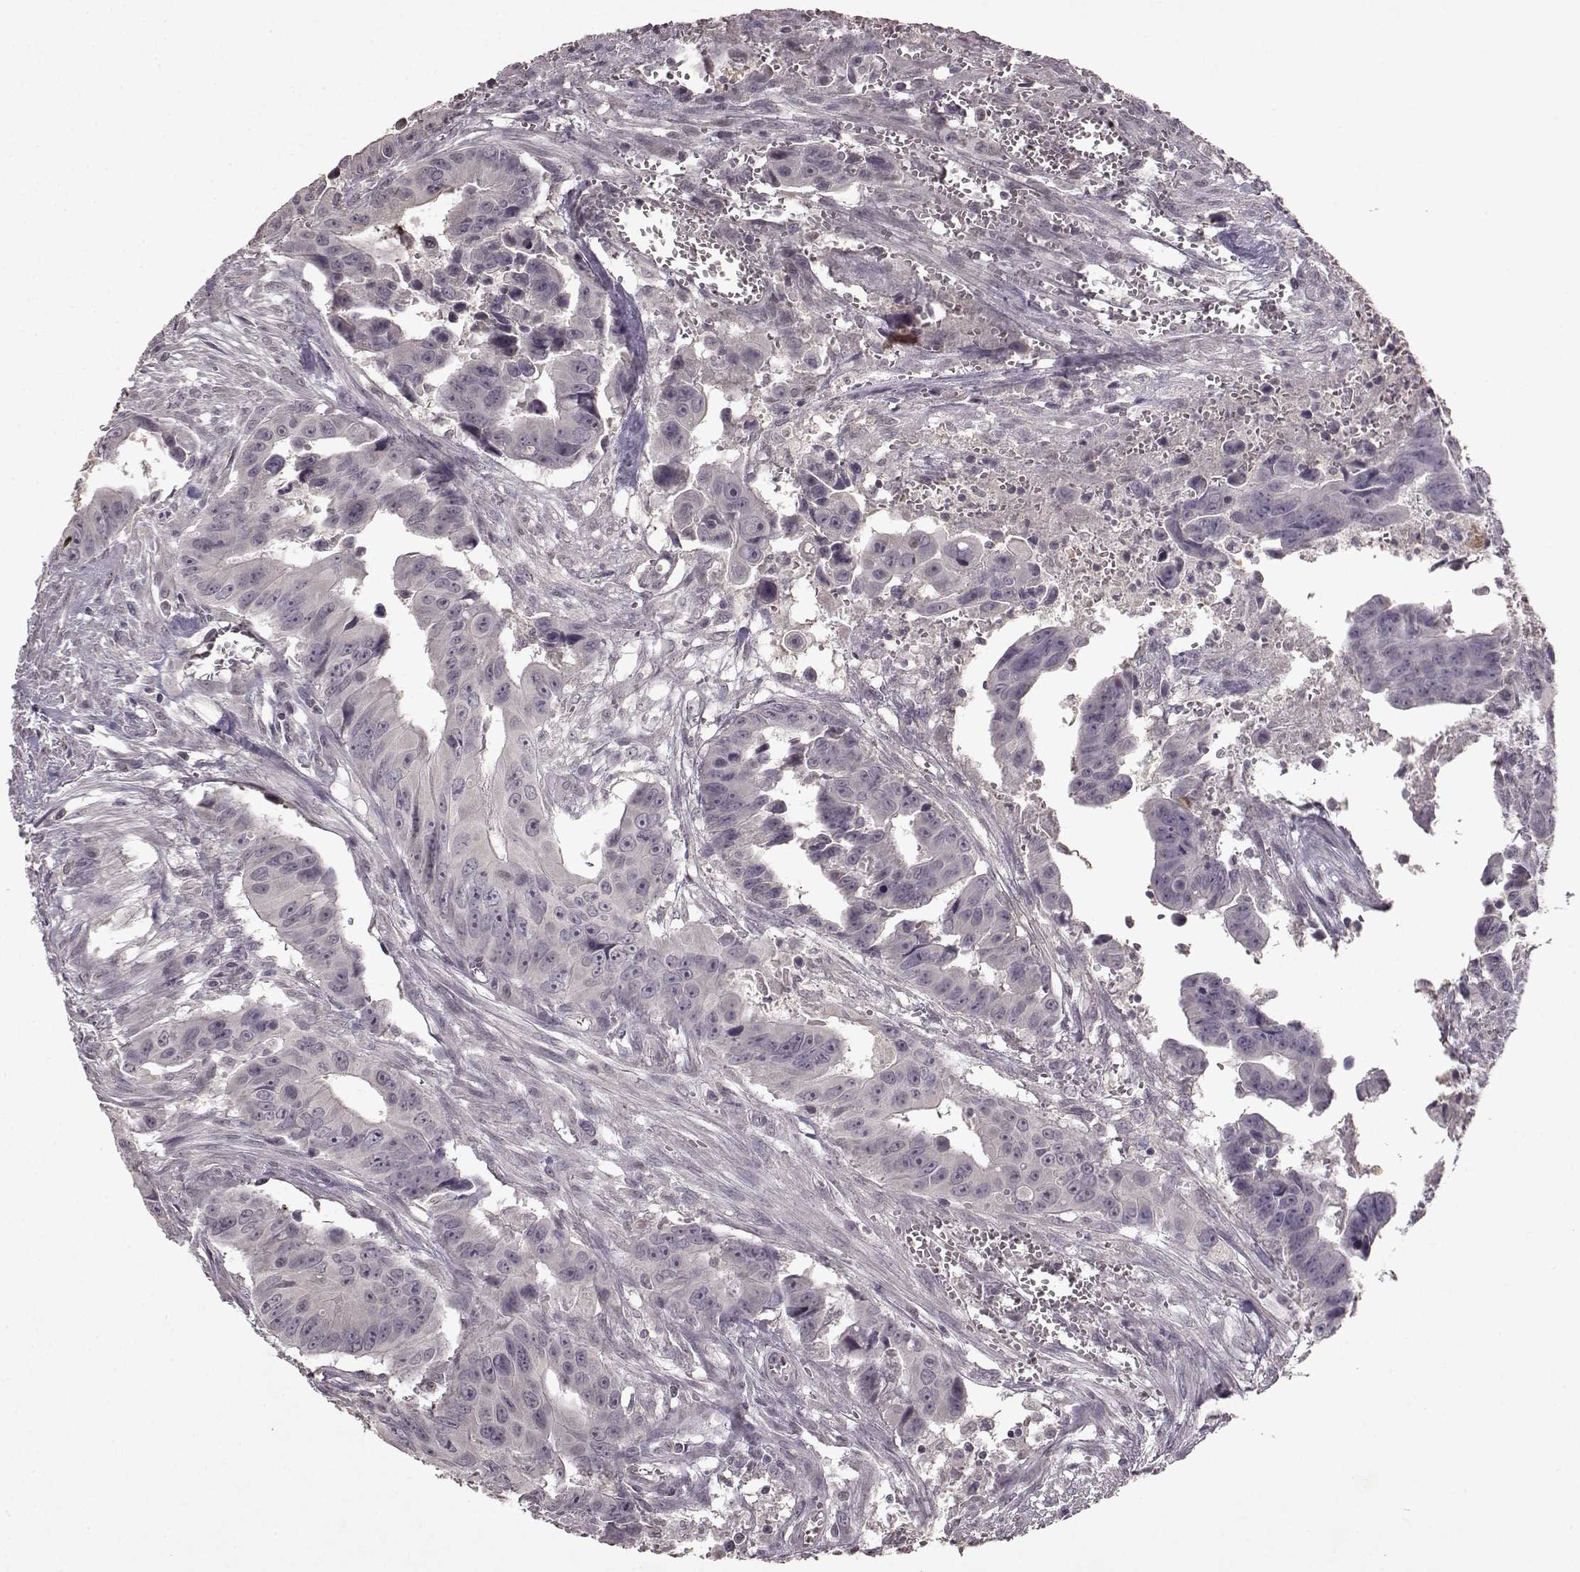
{"staining": {"intensity": "negative", "quantity": "none", "location": "none"}, "tissue": "colorectal cancer", "cell_type": "Tumor cells", "image_type": "cancer", "snomed": [{"axis": "morphology", "description": "Adenocarcinoma, NOS"}, {"axis": "topography", "description": "Colon"}], "caption": "Colorectal cancer (adenocarcinoma) was stained to show a protein in brown. There is no significant staining in tumor cells.", "gene": "LHB", "patient": {"sex": "female", "age": 87}}